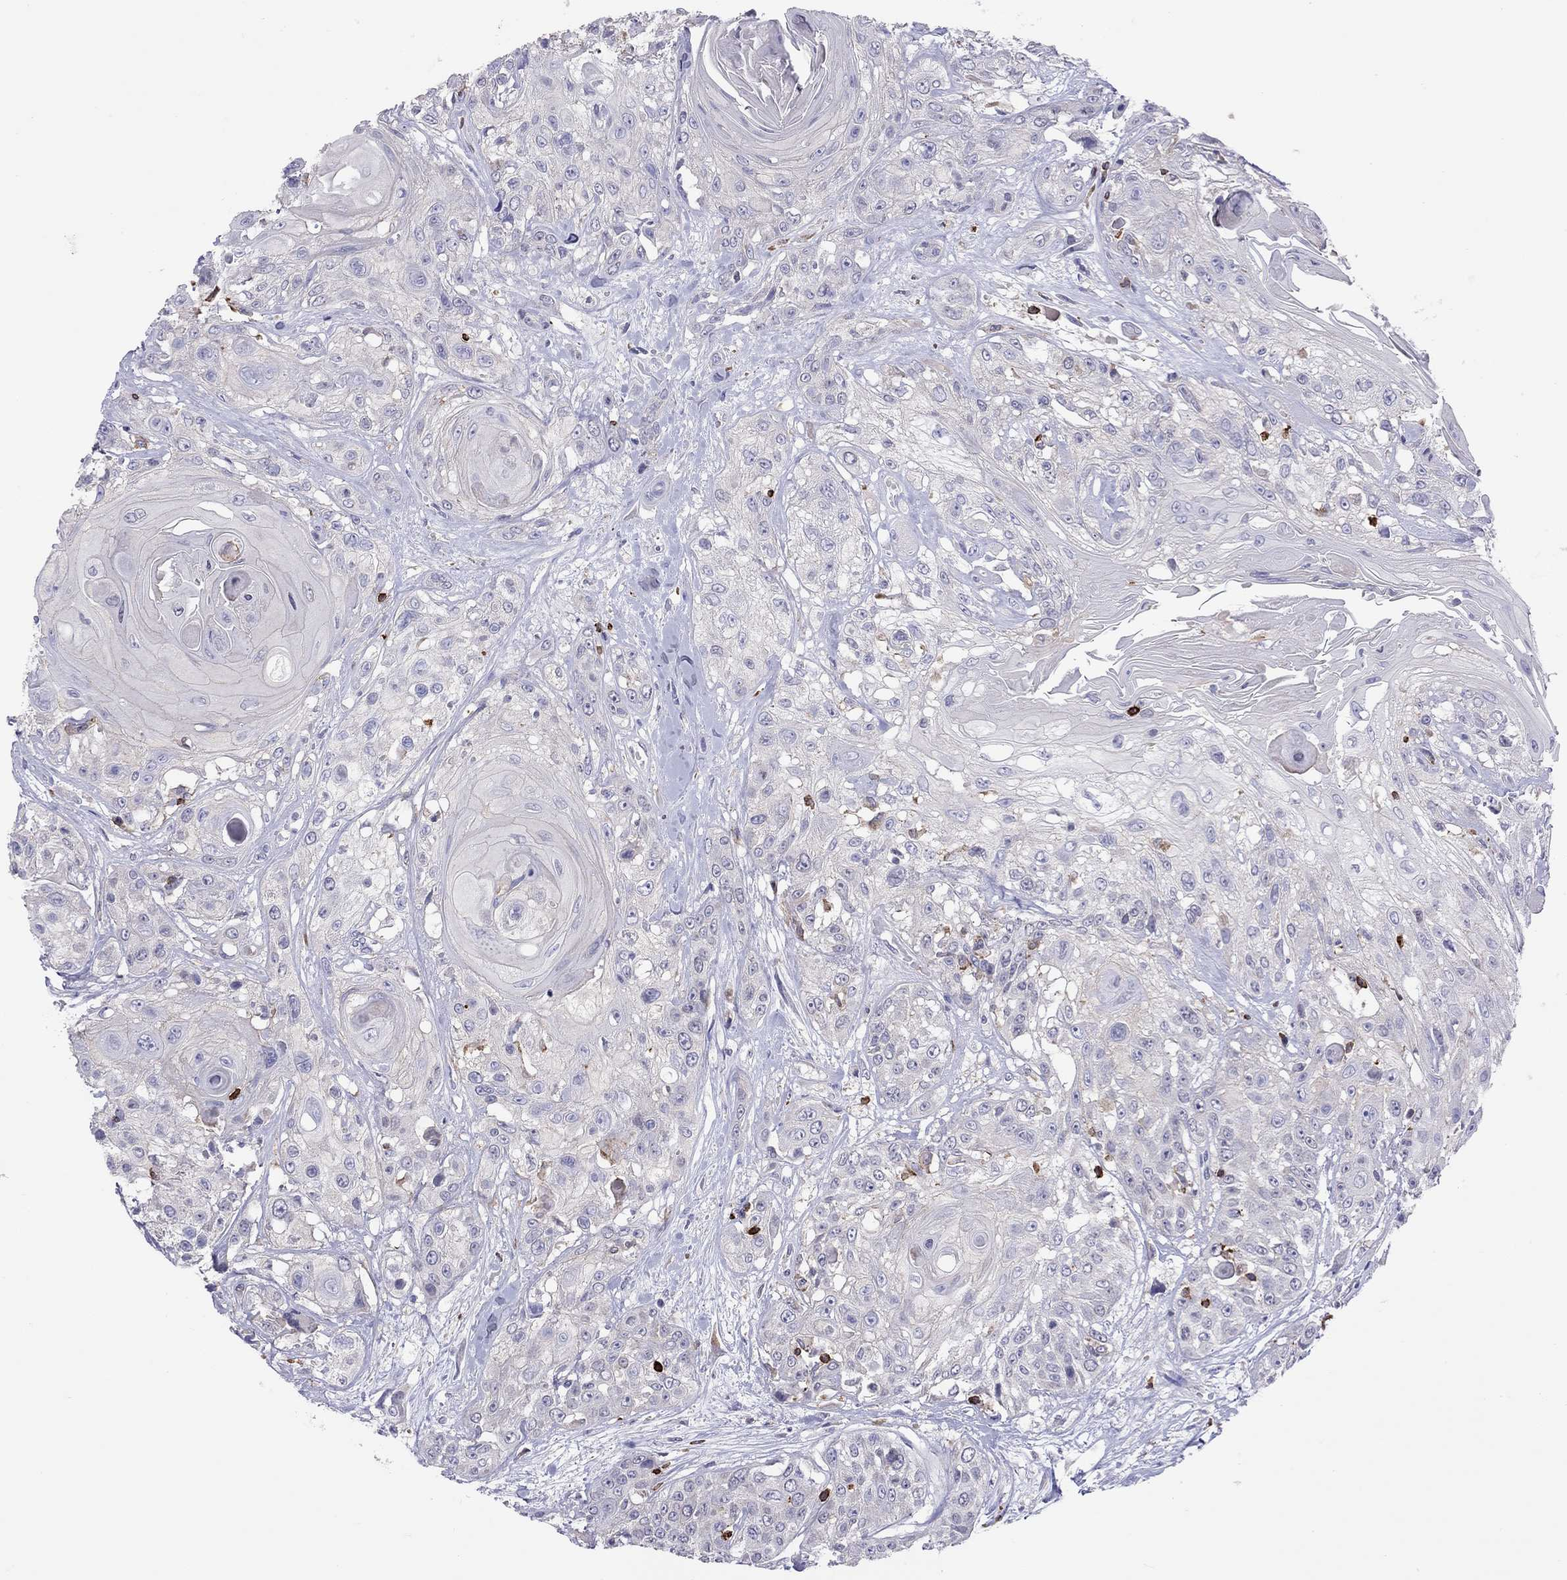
{"staining": {"intensity": "negative", "quantity": "none", "location": "none"}, "tissue": "head and neck cancer", "cell_type": "Tumor cells", "image_type": "cancer", "snomed": [{"axis": "morphology", "description": "Squamous cell carcinoma, NOS"}, {"axis": "topography", "description": "Head-Neck"}], "caption": "Tumor cells show no significant protein expression in head and neck squamous cell carcinoma.", "gene": "MND1", "patient": {"sex": "female", "age": 59}}